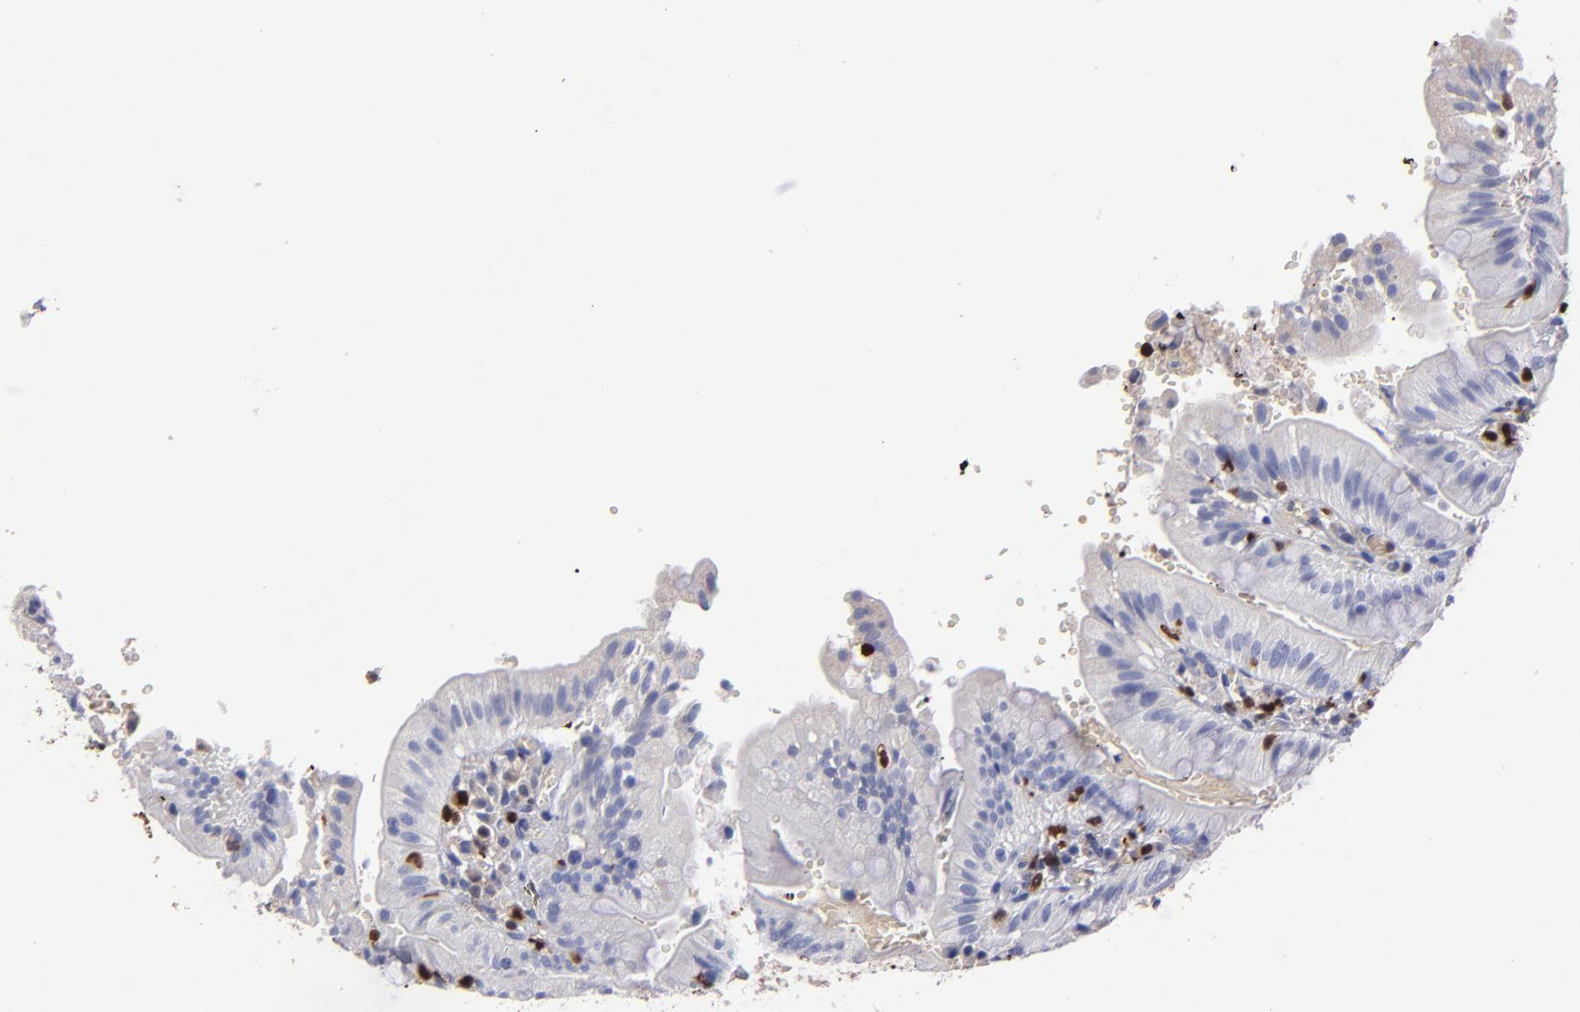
{"staining": {"intensity": "negative", "quantity": "none", "location": "none"}, "tissue": "small intestine", "cell_type": "Glandular cells", "image_type": "normal", "snomed": [{"axis": "morphology", "description": "Normal tissue, NOS"}, {"axis": "topography", "description": "Small intestine"}], "caption": "A photomicrograph of small intestine stained for a protein shows no brown staining in glandular cells. Nuclei are stained in blue.", "gene": "S100A4", "patient": {"sex": "male", "age": 71}}